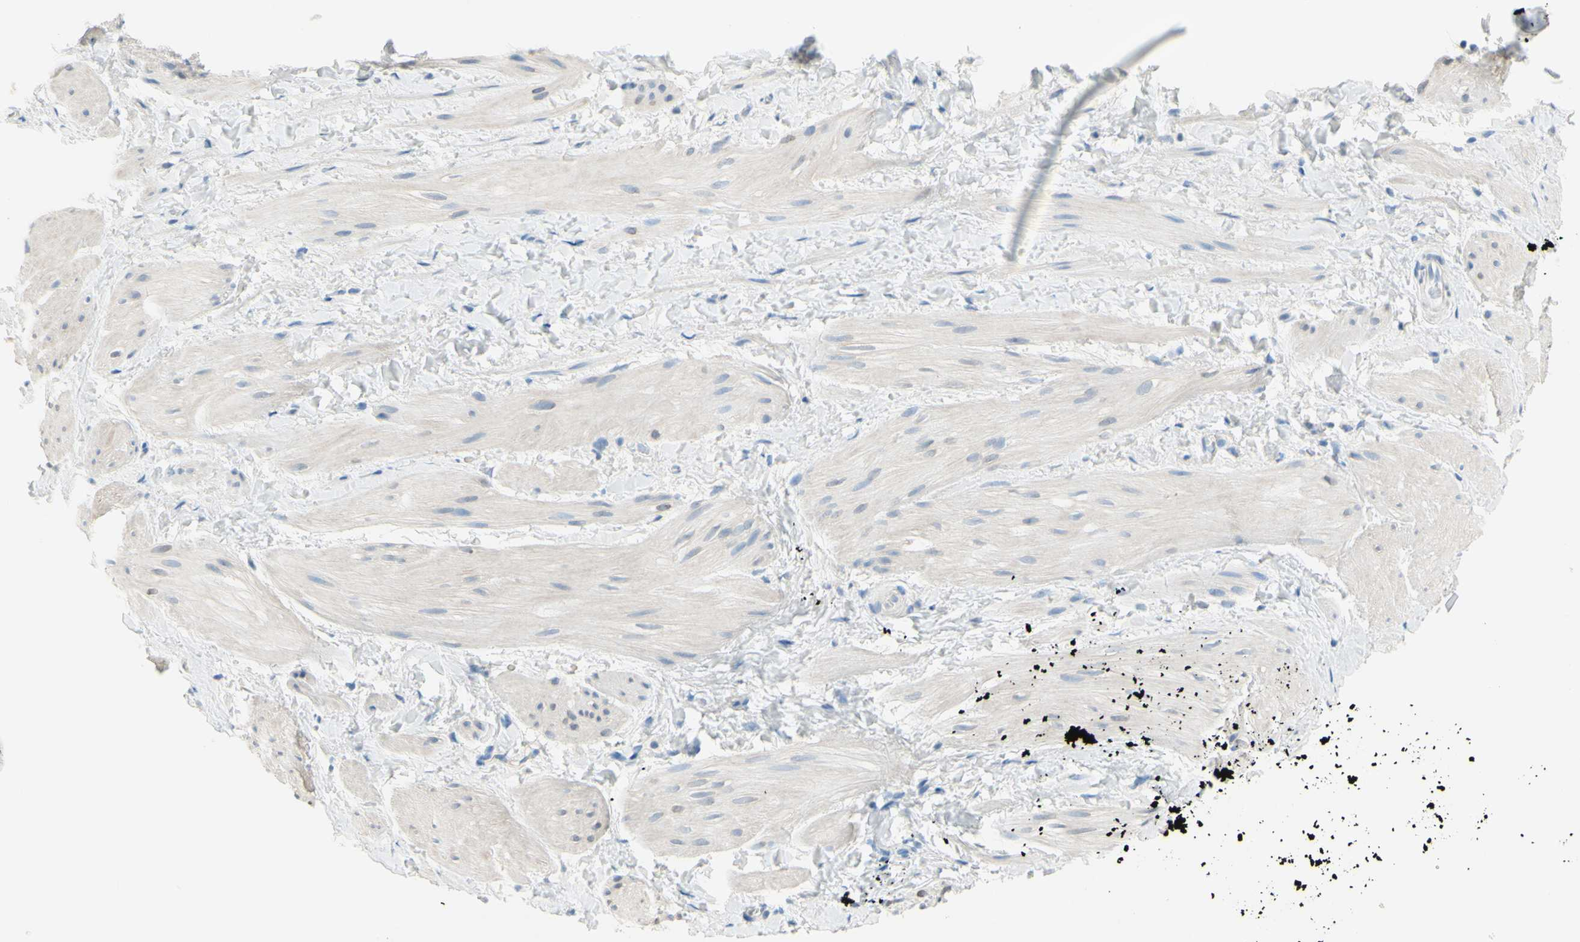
{"staining": {"intensity": "negative", "quantity": "none", "location": "none"}, "tissue": "smooth muscle", "cell_type": "Smooth muscle cells", "image_type": "normal", "snomed": [{"axis": "morphology", "description": "Normal tissue, NOS"}, {"axis": "topography", "description": "Smooth muscle"}], "caption": "This micrograph is of unremarkable smooth muscle stained with immunohistochemistry (IHC) to label a protein in brown with the nuclei are counter-stained blue. There is no staining in smooth muscle cells.", "gene": "SLC1A2", "patient": {"sex": "male", "age": 16}}